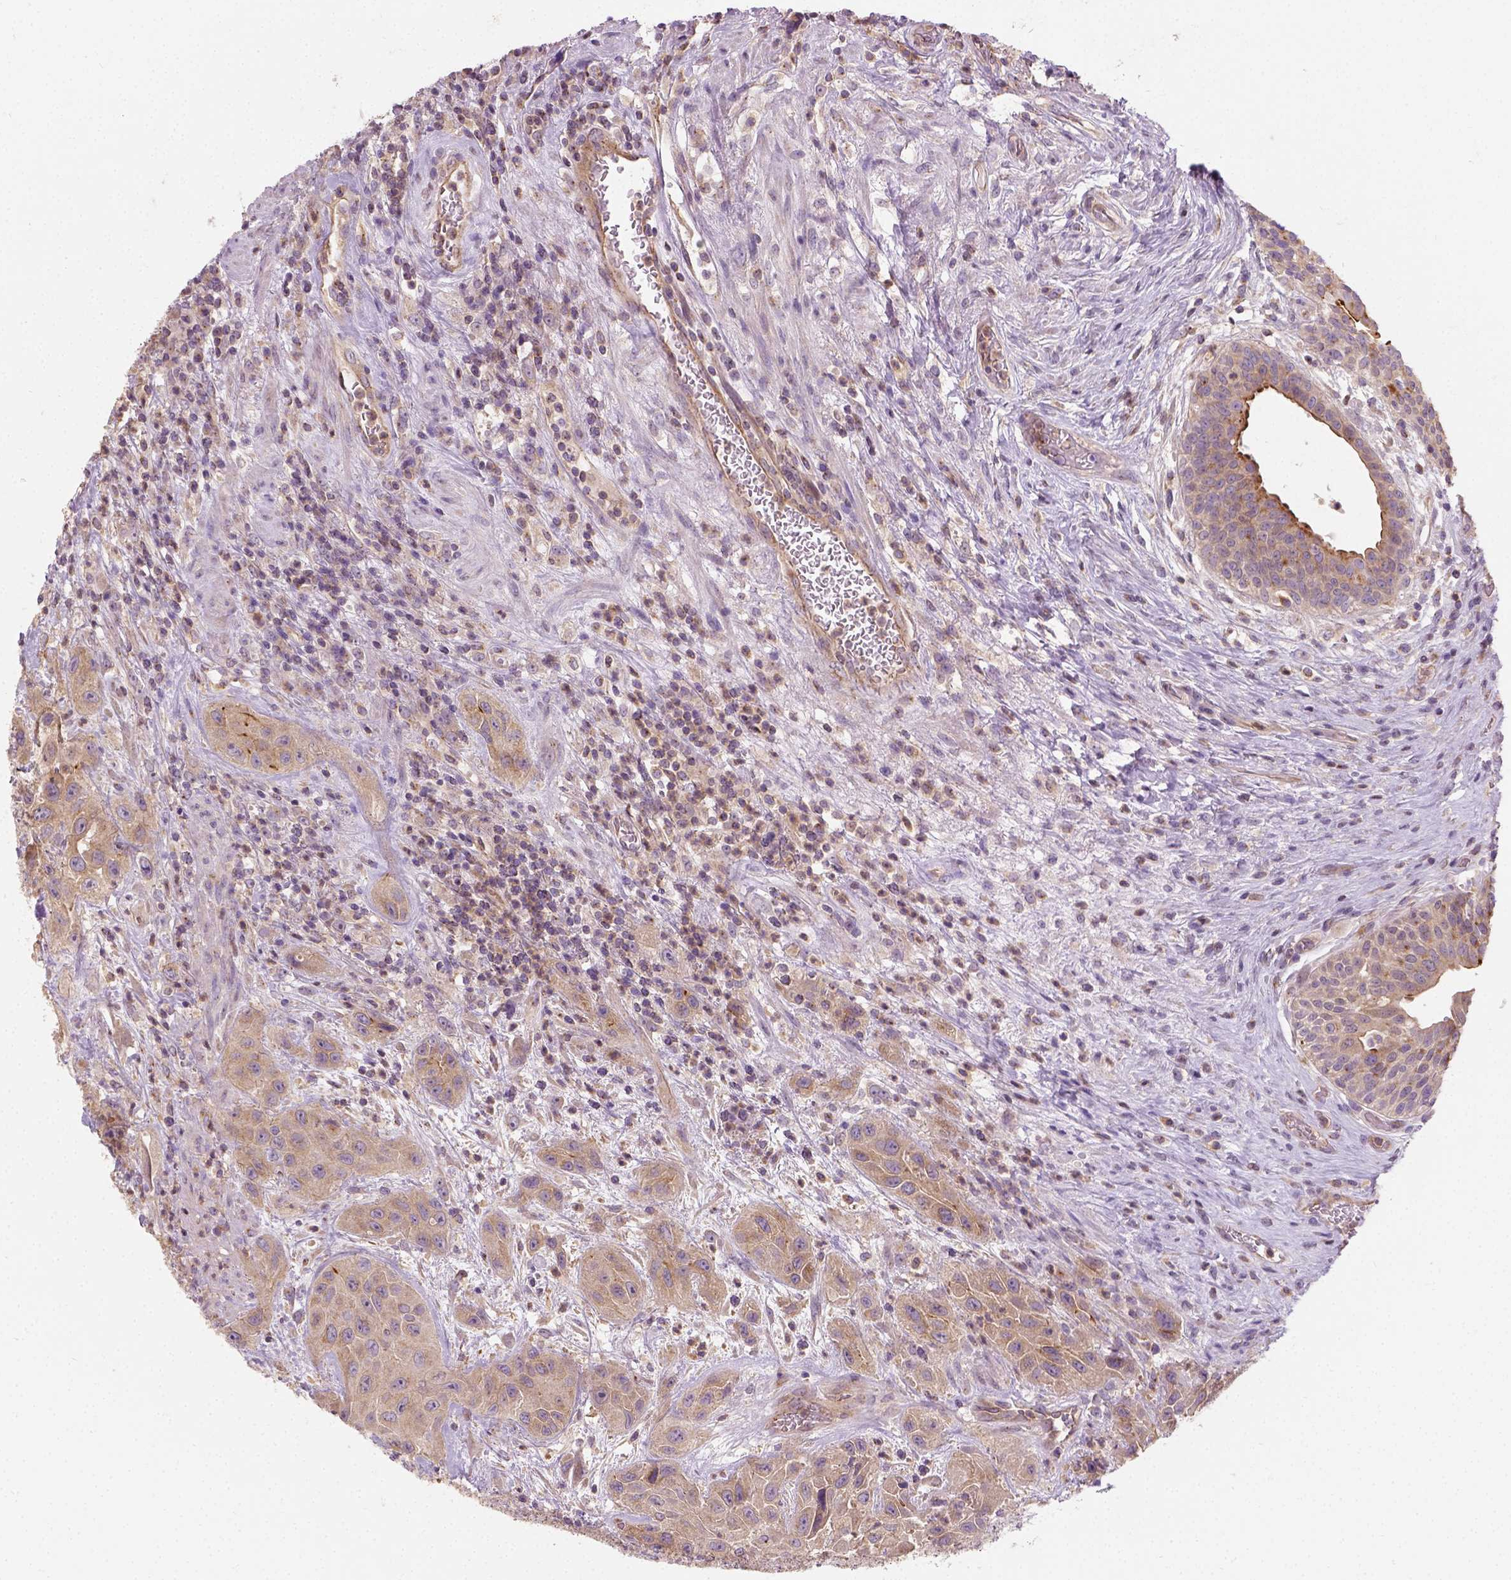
{"staining": {"intensity": "moderate", "quantity": "25%-75%", "location": "cytoplasmic/membranous"}, "tissue": "urothelial cancer", "cell_type": "Tumor cells", "image_type": "cancer", "snomed": [{"axis": "morphology", "description": "Urothelial carcinoma, High grade"}, {"axis": "topography", "description": "Urinary bladder"}], "caption": "About 25%-75% of tumor cells in high-grade urothelial carcinoma demonstrate moderate cytoplasmic/membranous protein positivity as visualized by brown immunohistochemical staining.", "gene": "CRACR2A", "patient": {"sex": "male", "age": 79}}